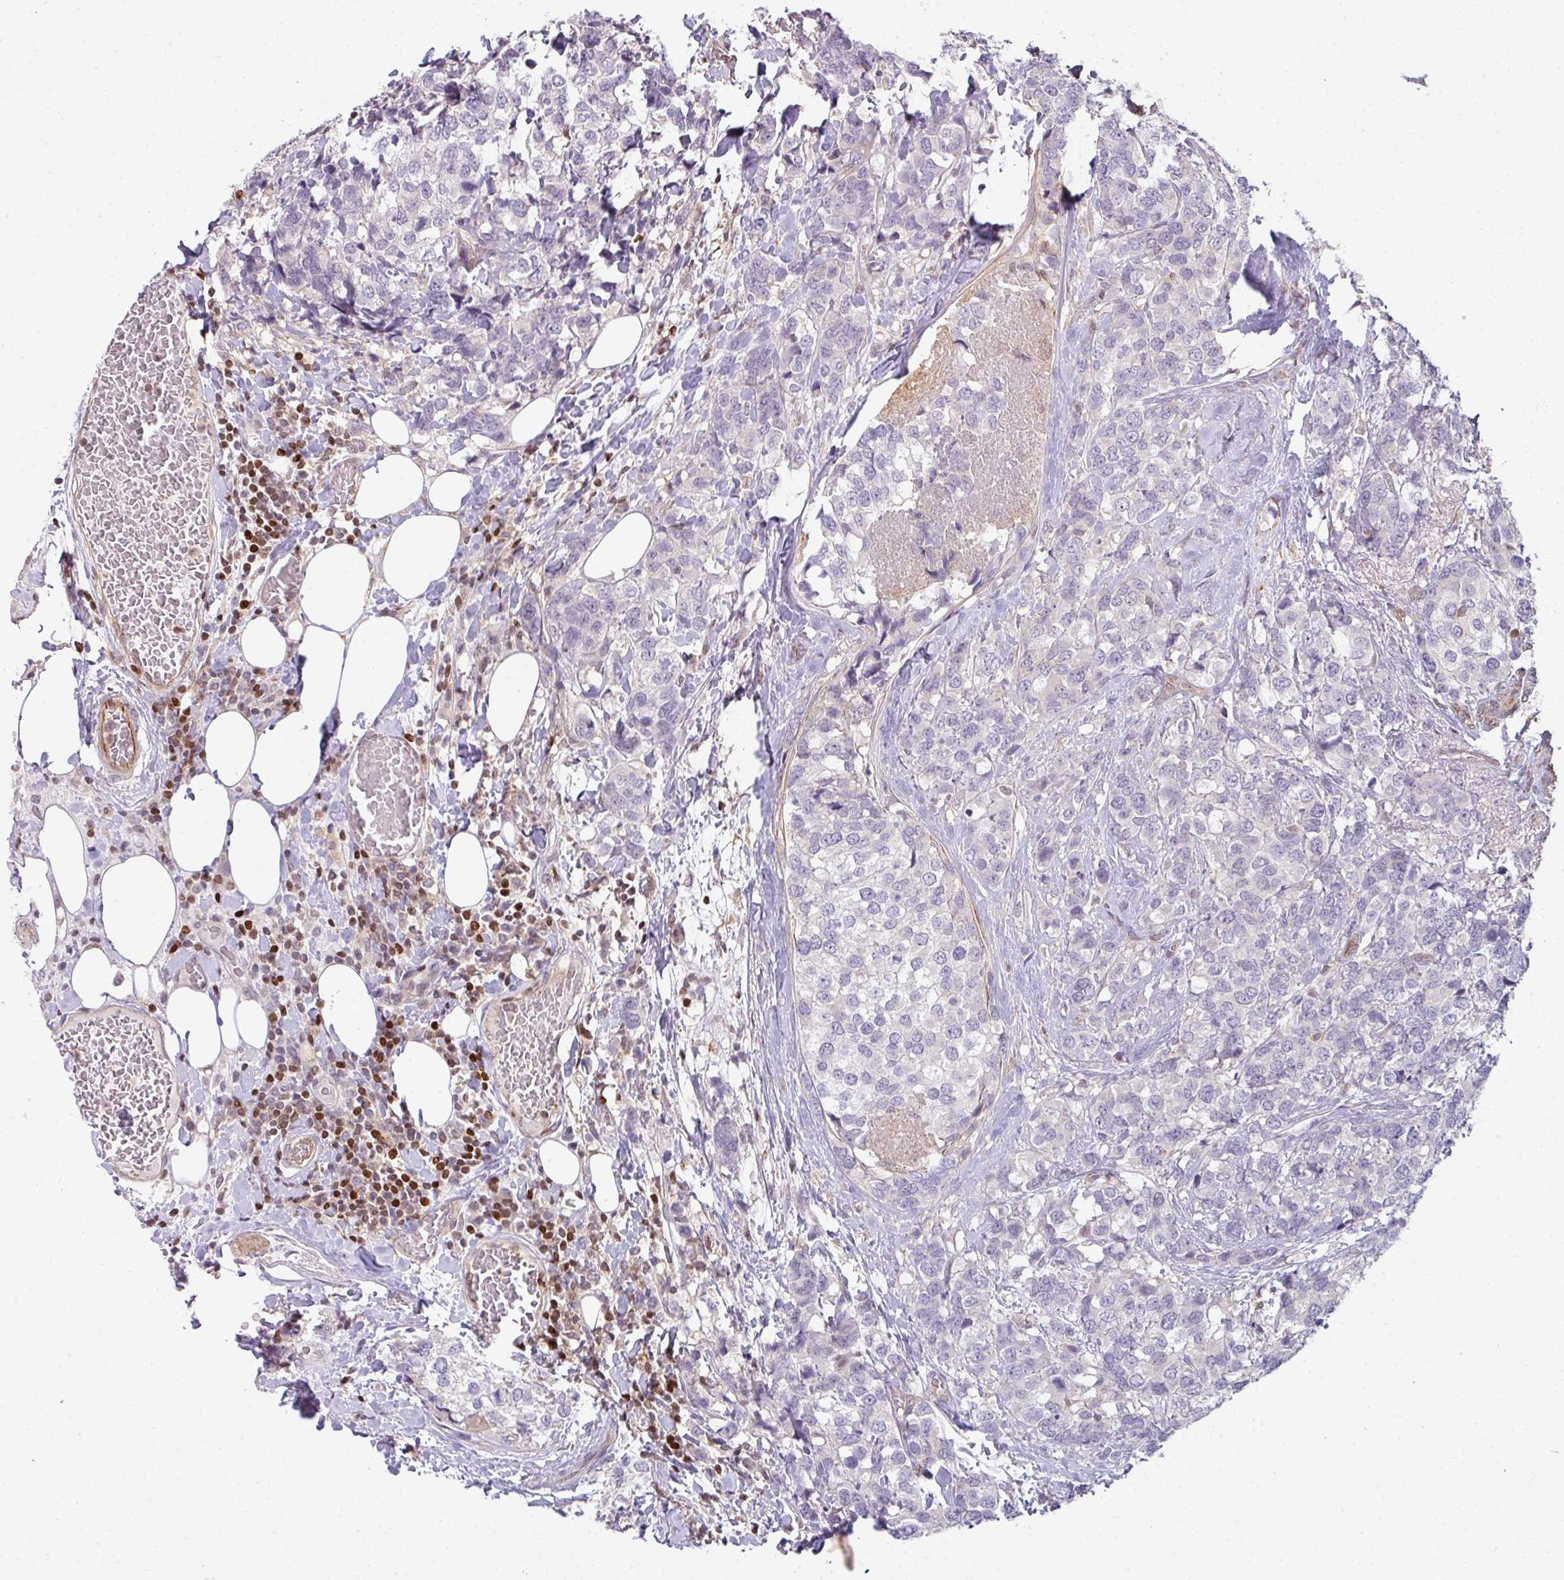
{"staining": {"intensity": "negative", "quantity": "none", "location": "none"}, "tissue": "breast cancer", "cell_type": "Tumor cells", "image_type": "cancer", "snomed": [{"axis": "morphology", "description": "Lobular carcinoma"}, {"axis": "topography", "description": "Breast"}], "caption": "The image reveals no significant staining in tumor cells of lobular carcinoma (breast). (DAB (3,3'-diaminobenzidine) immunohistochemistry visualized using brightfield microscopy, high magnification).", "gene": "STAT5A", "patient": {"sex": "female", "age": 59}}